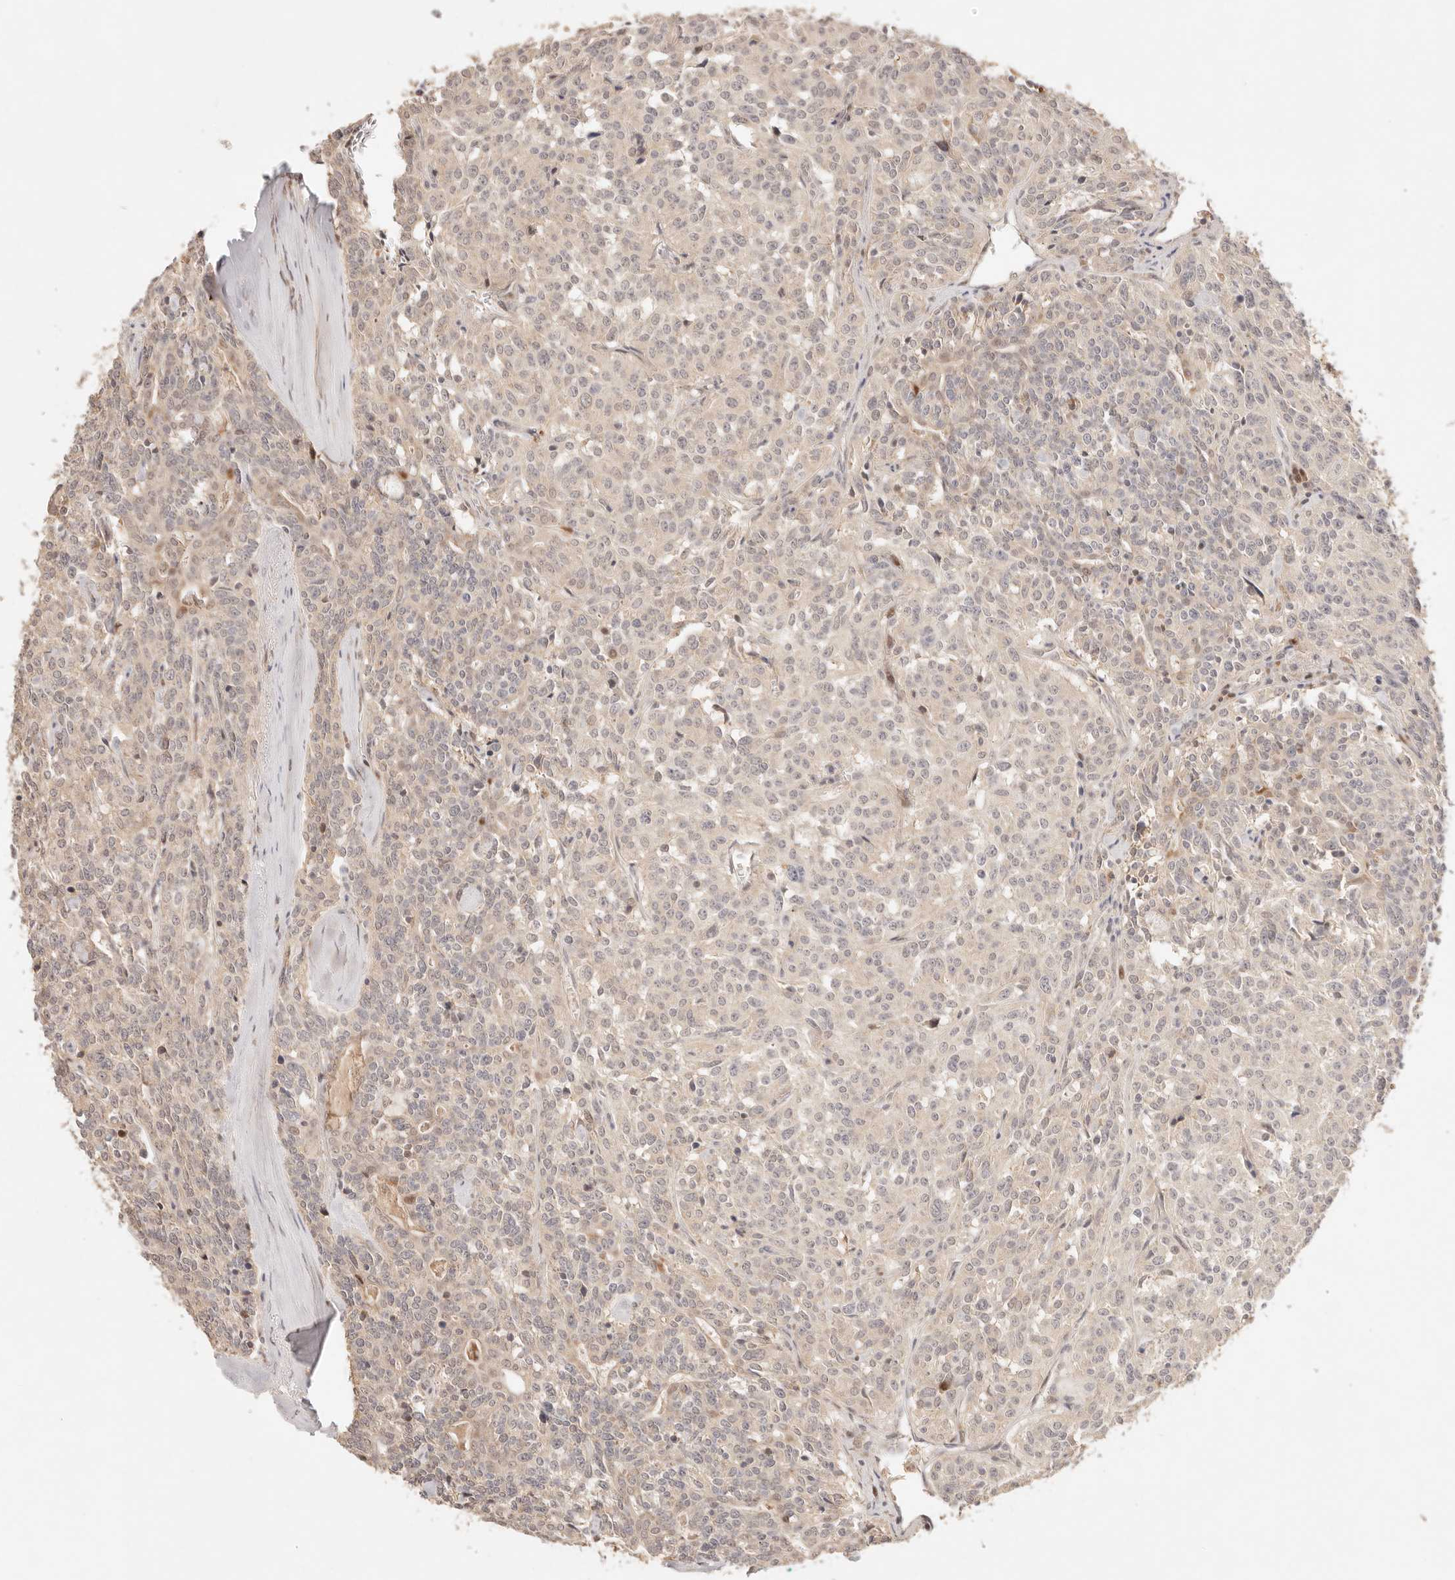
{"staining": {"intensity": "negative", "quantity": "none", "location": "none"}, "tissue": "carcinoid", "cell_type": "Tumor cells", "image_type": "cancer", "snomed": [{"axis": "morphology", "description": "Carcinoid, malignant, NOS"}, {"axis": "topography", "description": "Lung"}], "caption": "The micrograph exhibits no significant positivity in tumor cells of carcinoid. The staining is performed using DAB (3,3'-diaminobenzidine) brown chromogen with nuclei counter-stained in using hematoxylin.", "gene": "PHLDA3", "patient": {"sex": "female", "age": 46}}